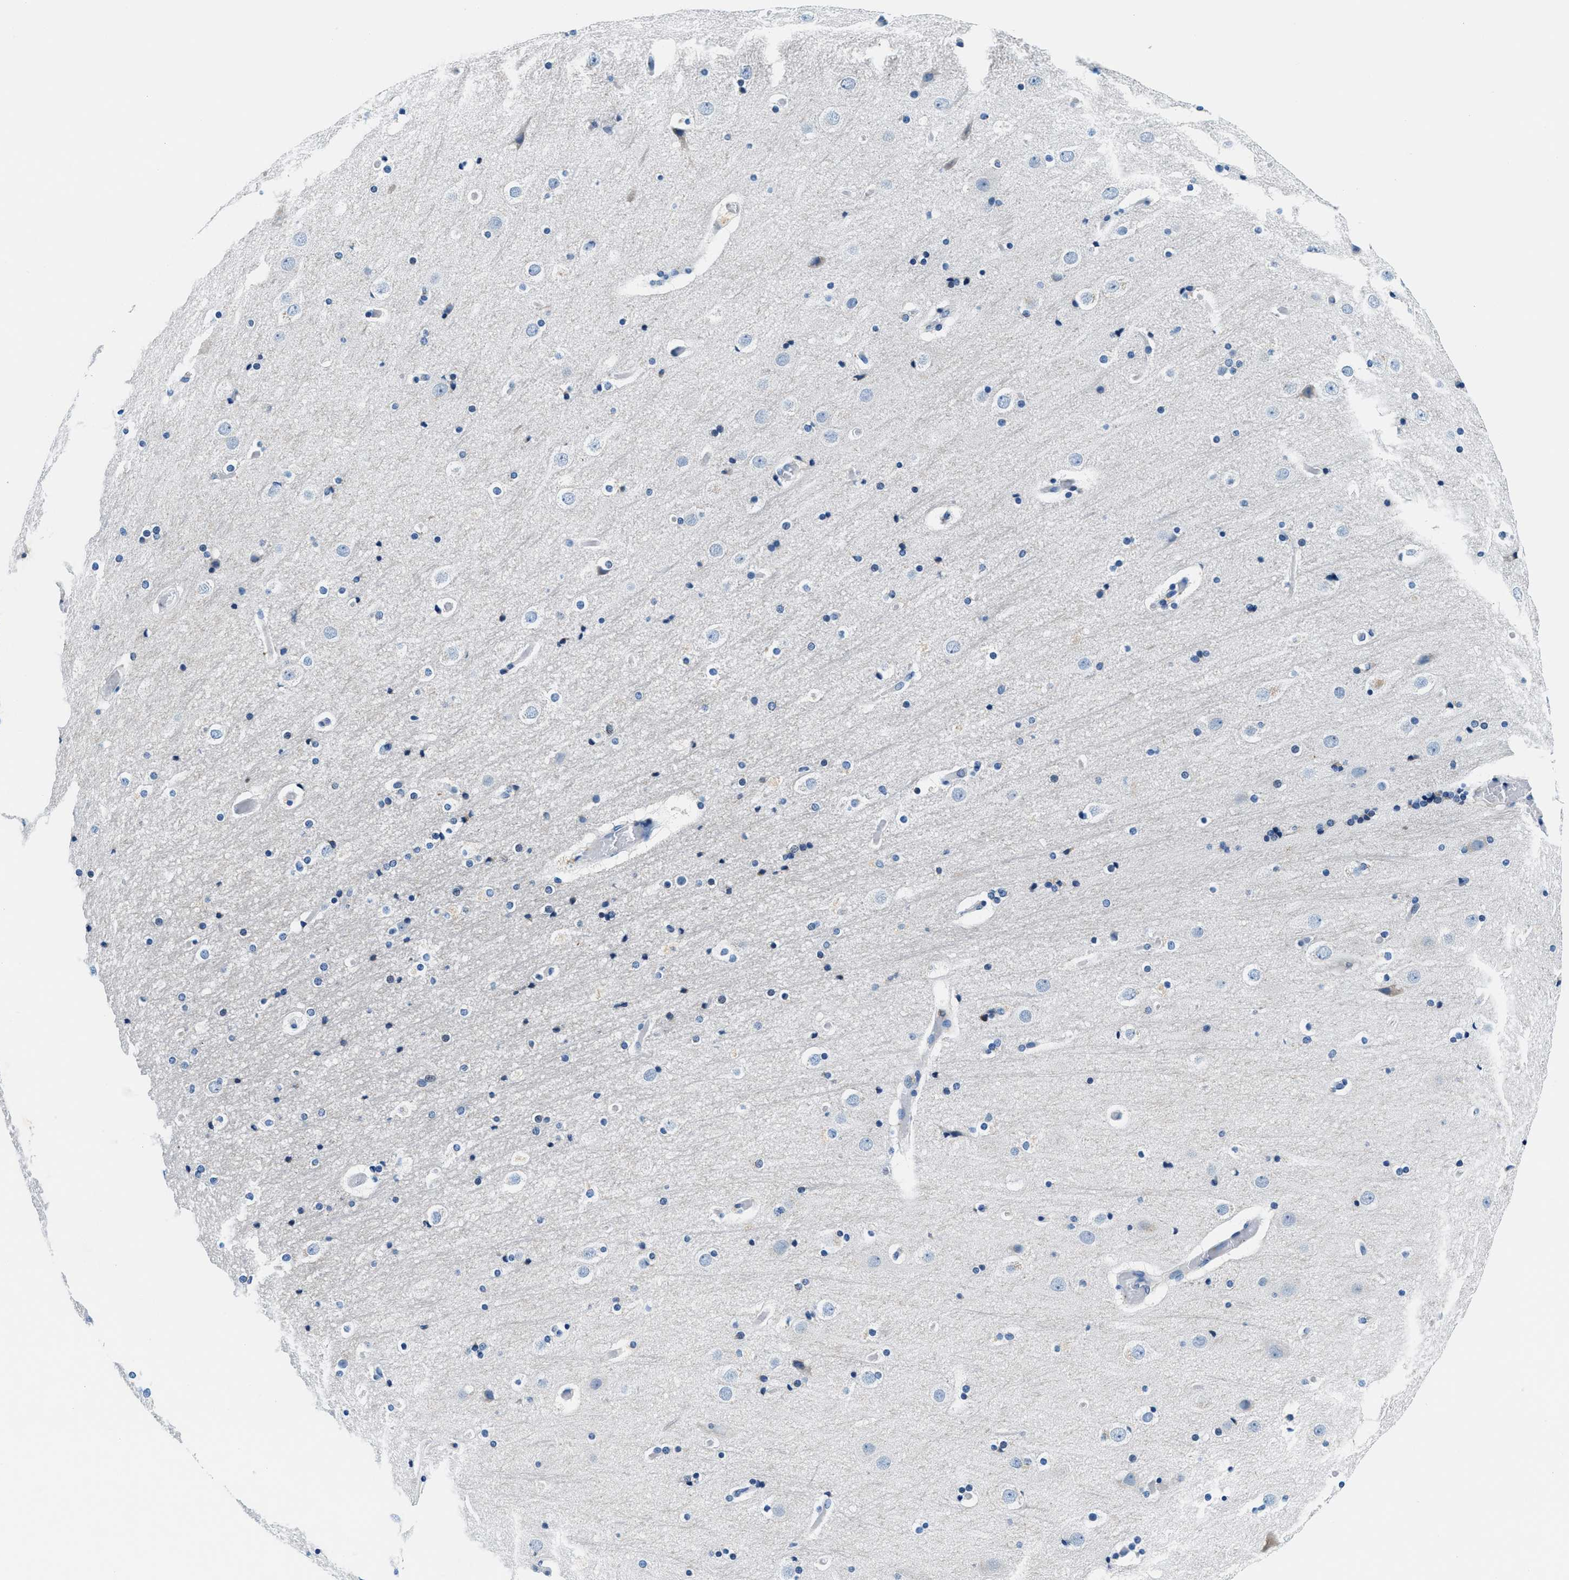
{"staining": {"intensity": "negative", "quantity": "none", "location": "none"}, "tissue": "cerebral cortex", "cell_type": "Endothelial cells", "image_type": "normal", "snomed": [{"axis": "morphology", "description": "Normal tissue, NOS"}, {"axis": "topography", "description": "Cerebral cortex"}], "caption": "Immunohistochemical staining of benign cerebral cortex displays no significant positivity in endothelial cells. (DAB IHC visualized using brightfield microscopy, high magnification).", "gene": "VPS53", "patient": {"sex": "male", "age": 57}}